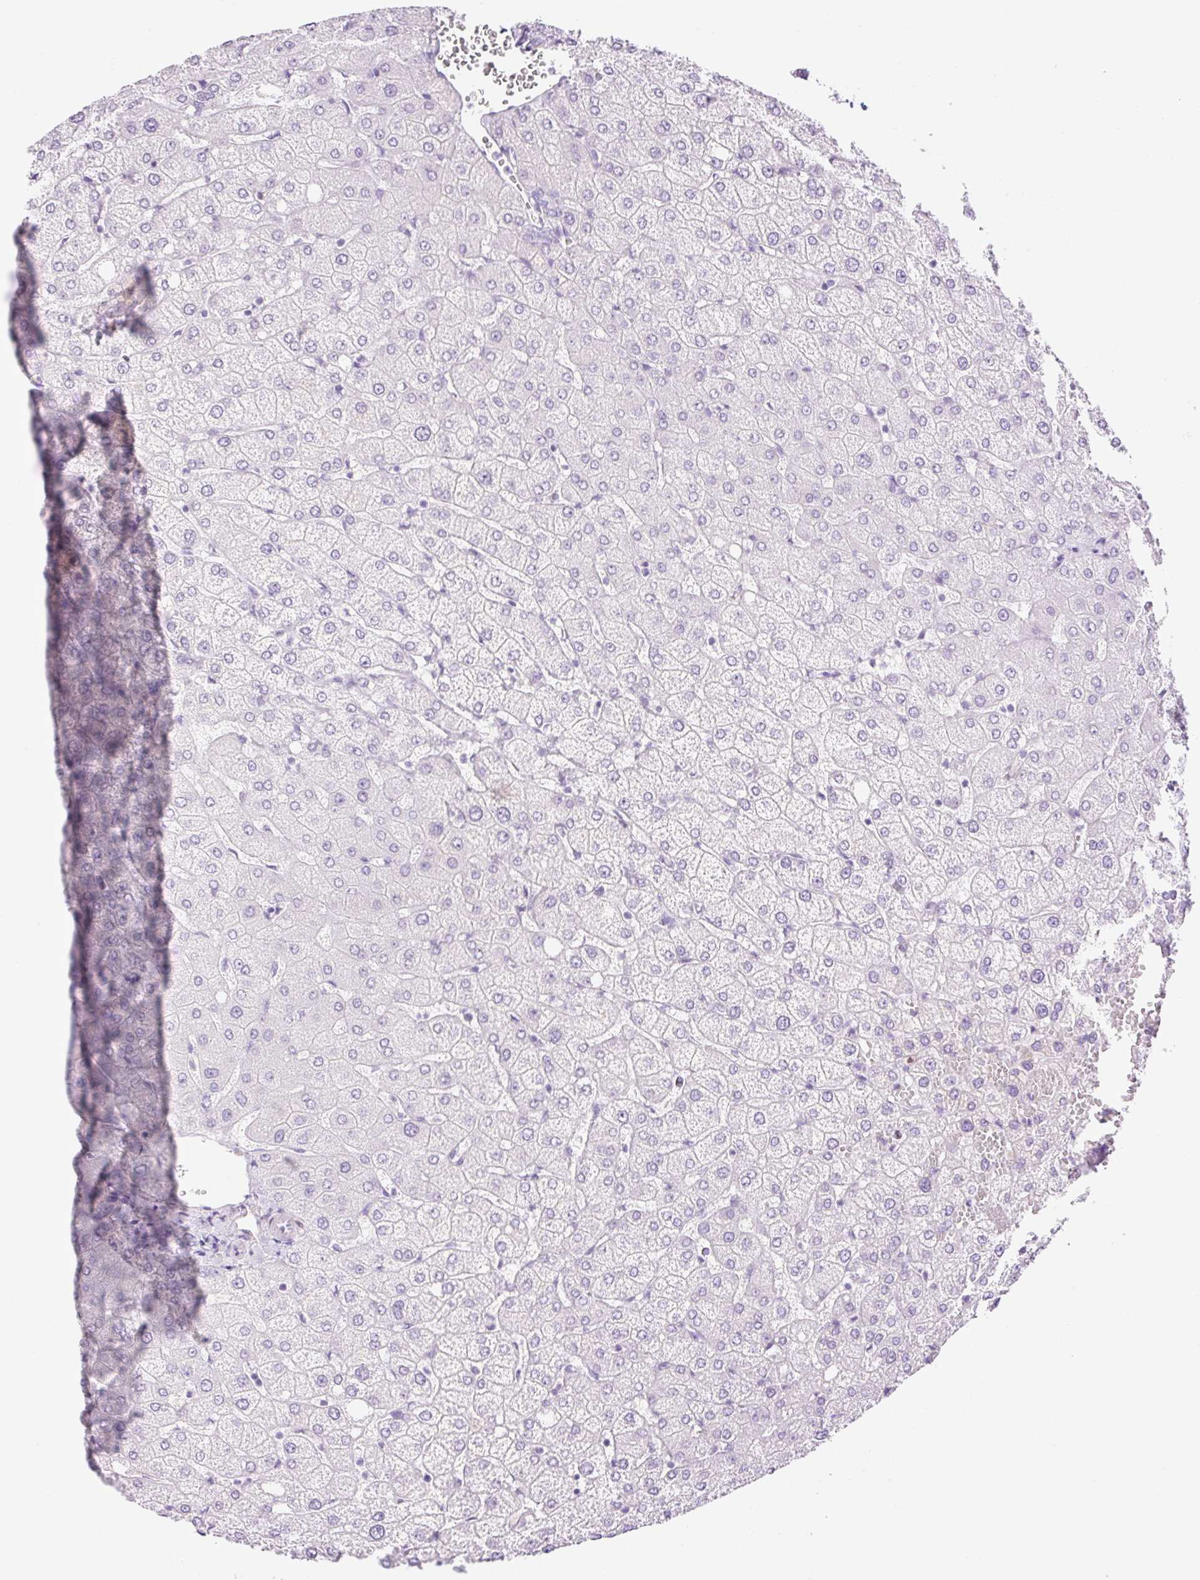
{"staining": {"intensity": "negative", "quantity": "none", "location": "none"}, "tissue": "liver", "cell_type": "Cholangiocytes", "image_type": "normal", "snomed": [{"axis": "morphology", "description": "Normal tissue, NOS"}, {"axis": "topography", "description": "Liver"}], "caption": "This photomicrograph is of normal liver stained with immunohistochemistry to label a protein in brown with the nuclei are counter-stained blue. There is no staining in cholangiocytes. (Immunohistochemistry (ihc), brightfield microscopy, high magnification).", "gene": "SP140L", "patient": {"sex": "female", "age": 54}}